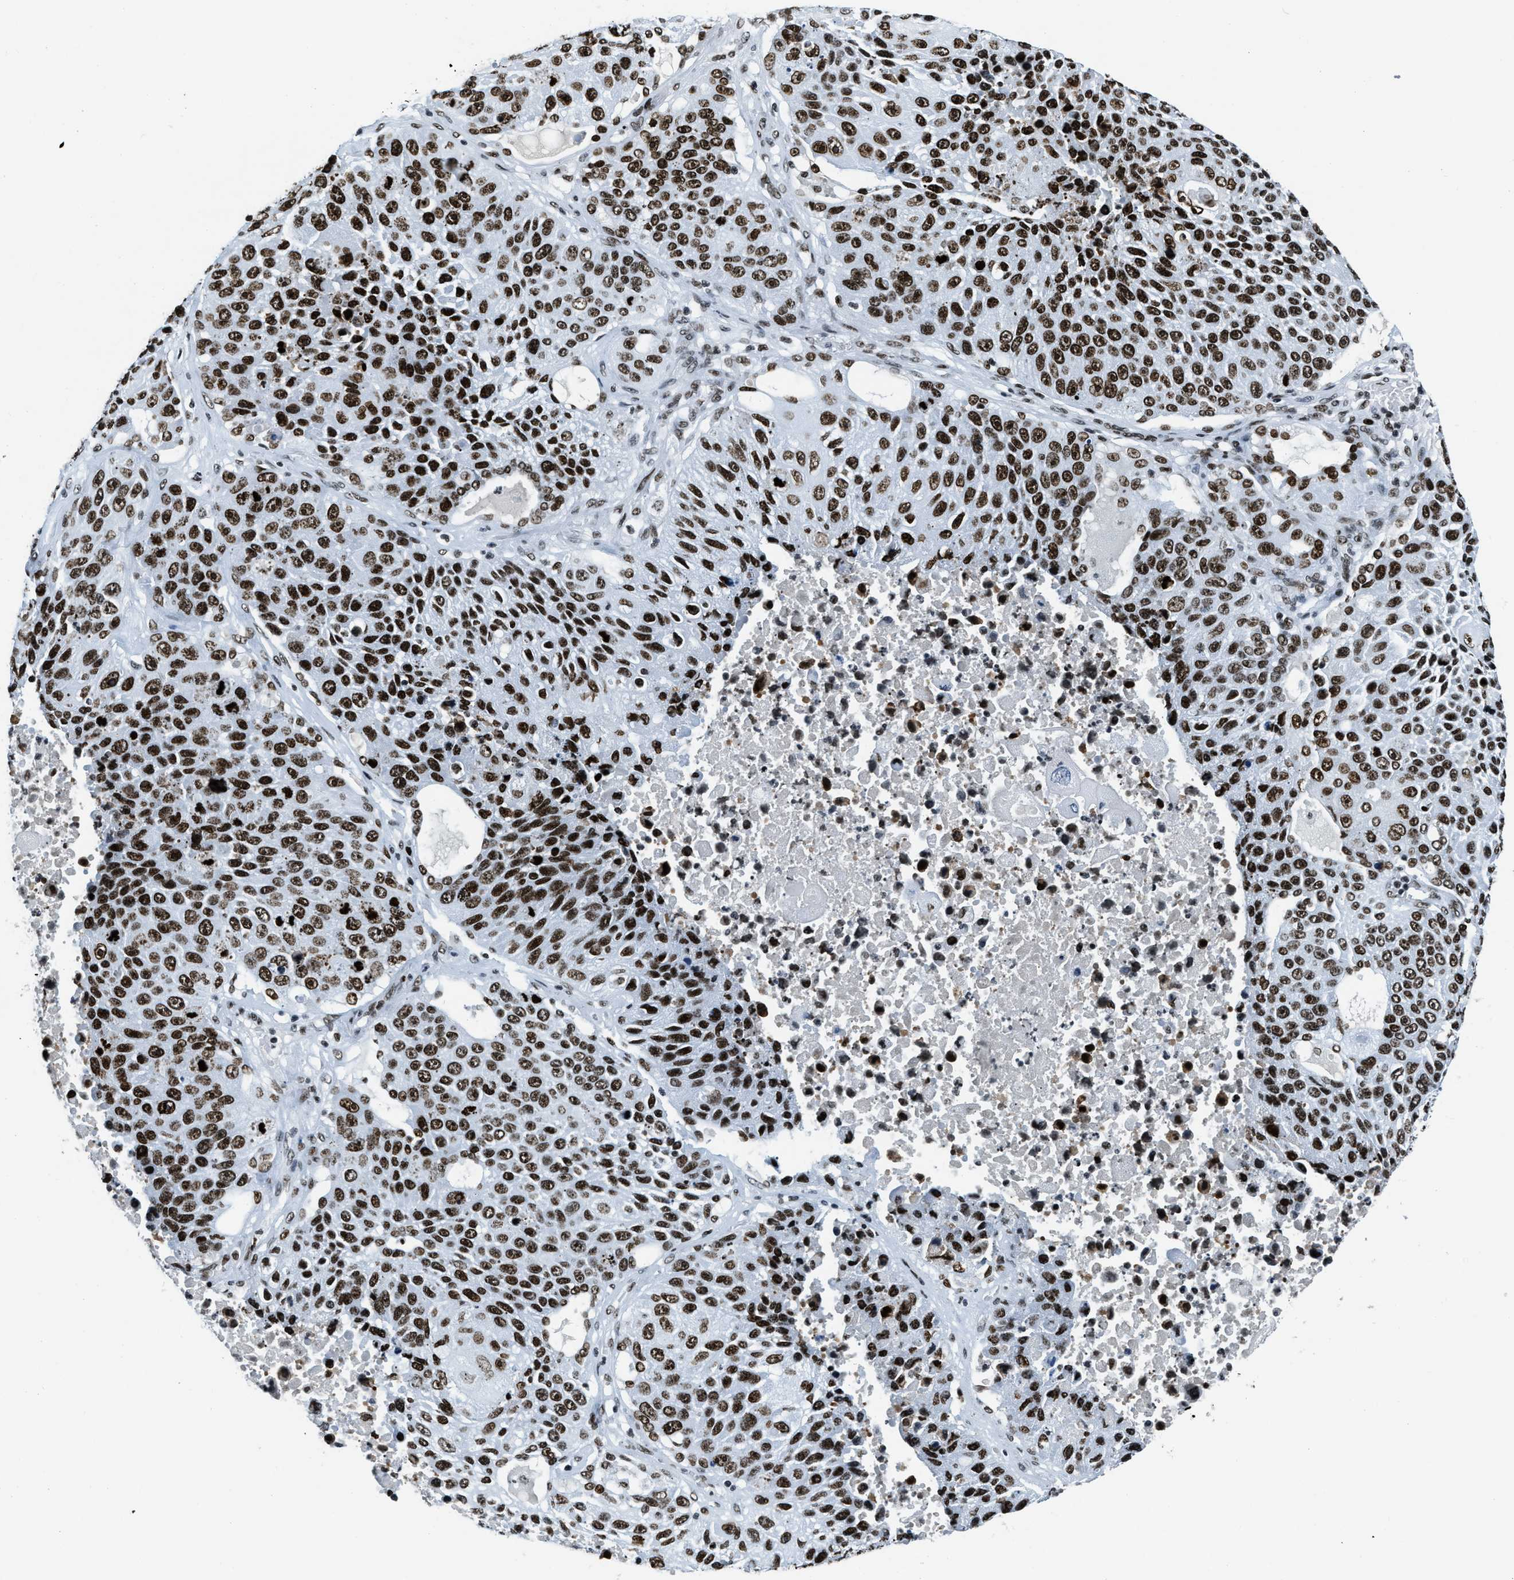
{"staining": {"intensity": "strong", "quantity": ">75%", "location": "nuclear"}, "tissue": "lung cancer", "cell_type": "Tumor cells", "image_type": "cancer", "snomed": [{"axis": "morphology", "description": "Squamous cell carcinoma, NOS"}, {"axis": "topography", "description": "Lung"}], "caption": "High-magnification brightfield microscopy of lung cancer stained with DAB (3,3'-diaminobenzidine) (brown) and counterstained with hematoxylin (blue). tumor cells exhibit strong nuclear expression is appreciated in about>75% of cells. (IHC, brightfield microscopy, high magnification).", "gene": "TOP1", "patient": {"sex": "male", "age": 61}}